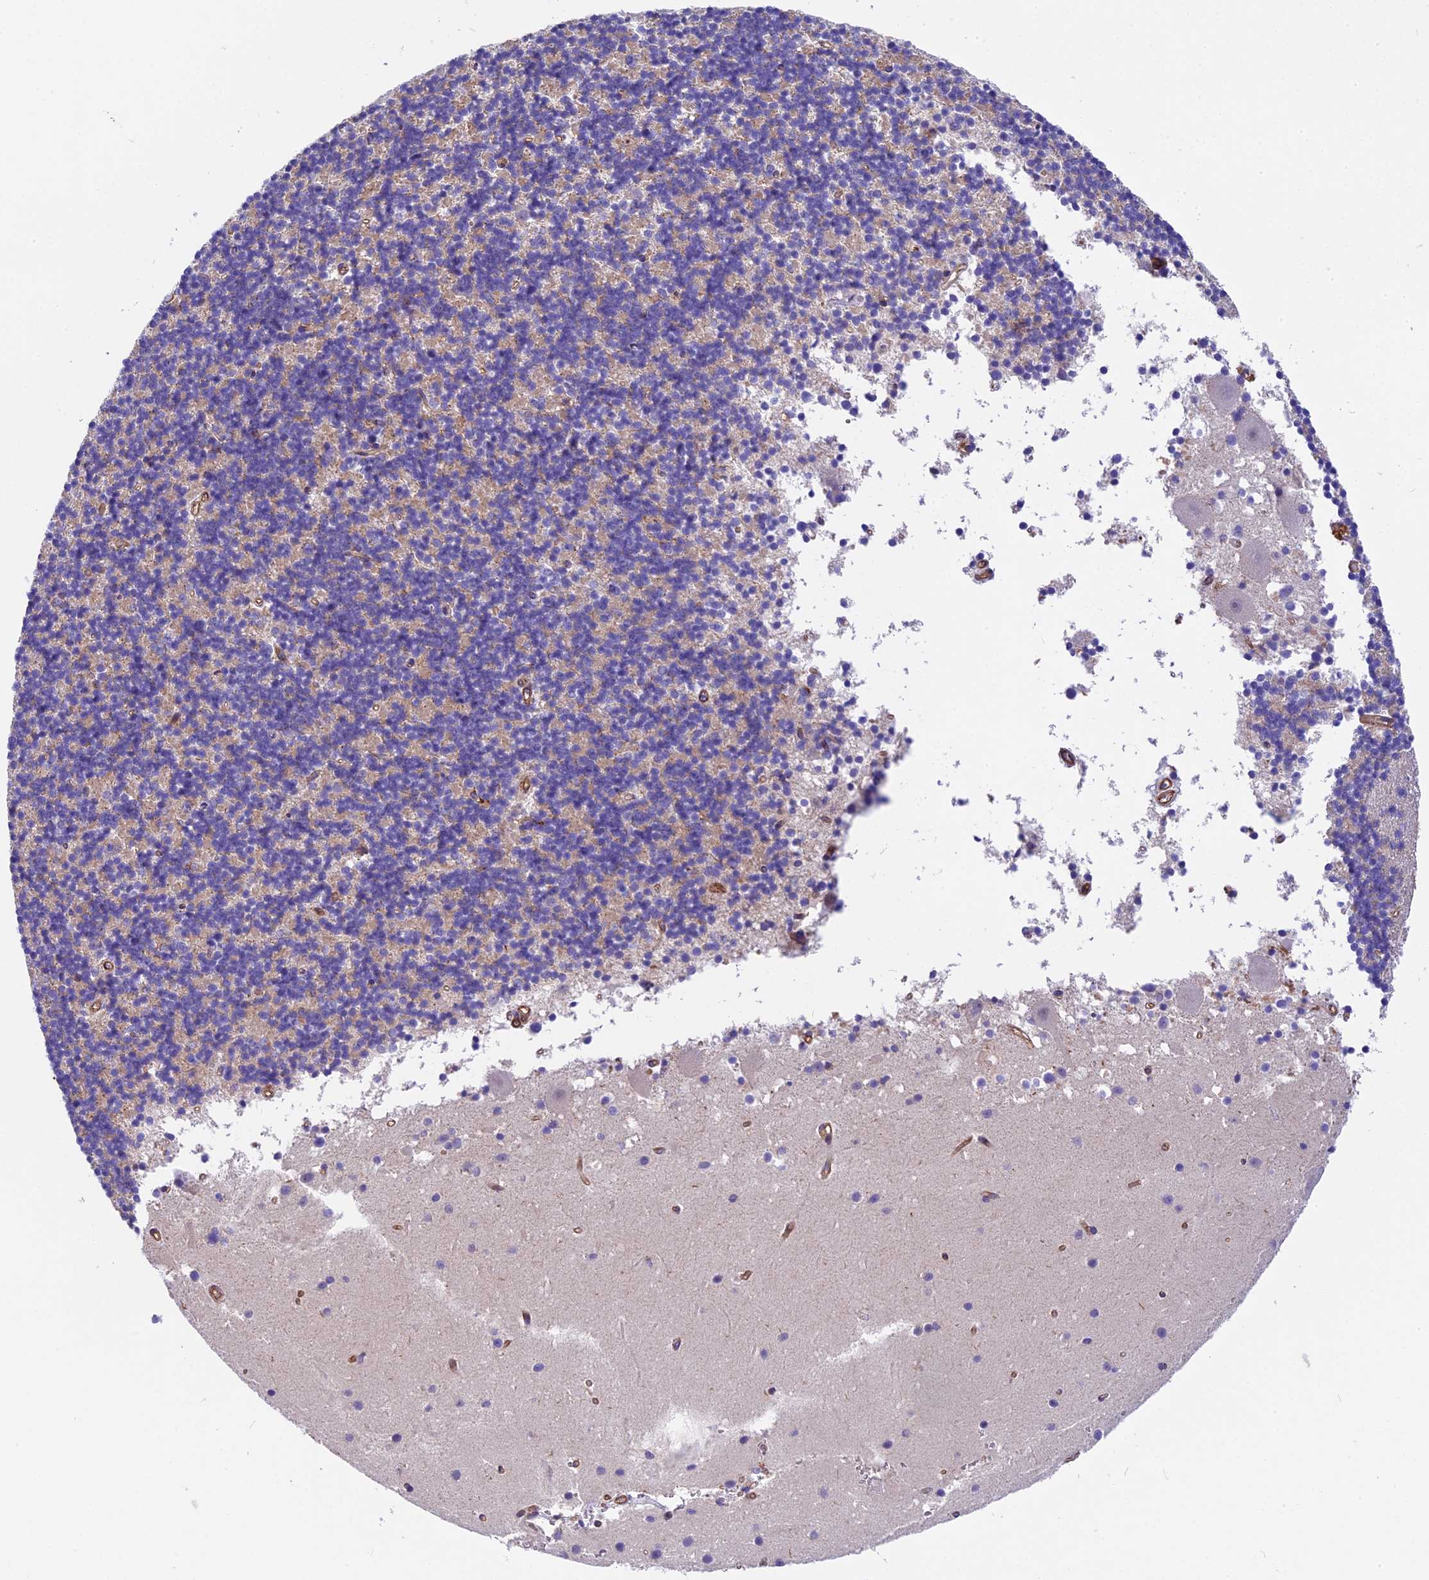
{"staining": {"intensity": "negative", "quantity": "none", "location": "none"}, "tissue": "cerebellum", "cell_type": "Cells in granular layer", "image_type": "normal", "snomed": [{"axis": "morphology", "description": "Normal tissue, NOS"}, {"axis": "topography", "description": "Cerebellum"}], "caption": "A high-resolution histopathology image shows IHC staining of unremarkable cerebellum, which demonstrates no significant positivity in cells in granular layer.", "gene": "MED20", "patient": {"sex": "male", "age": 54}}